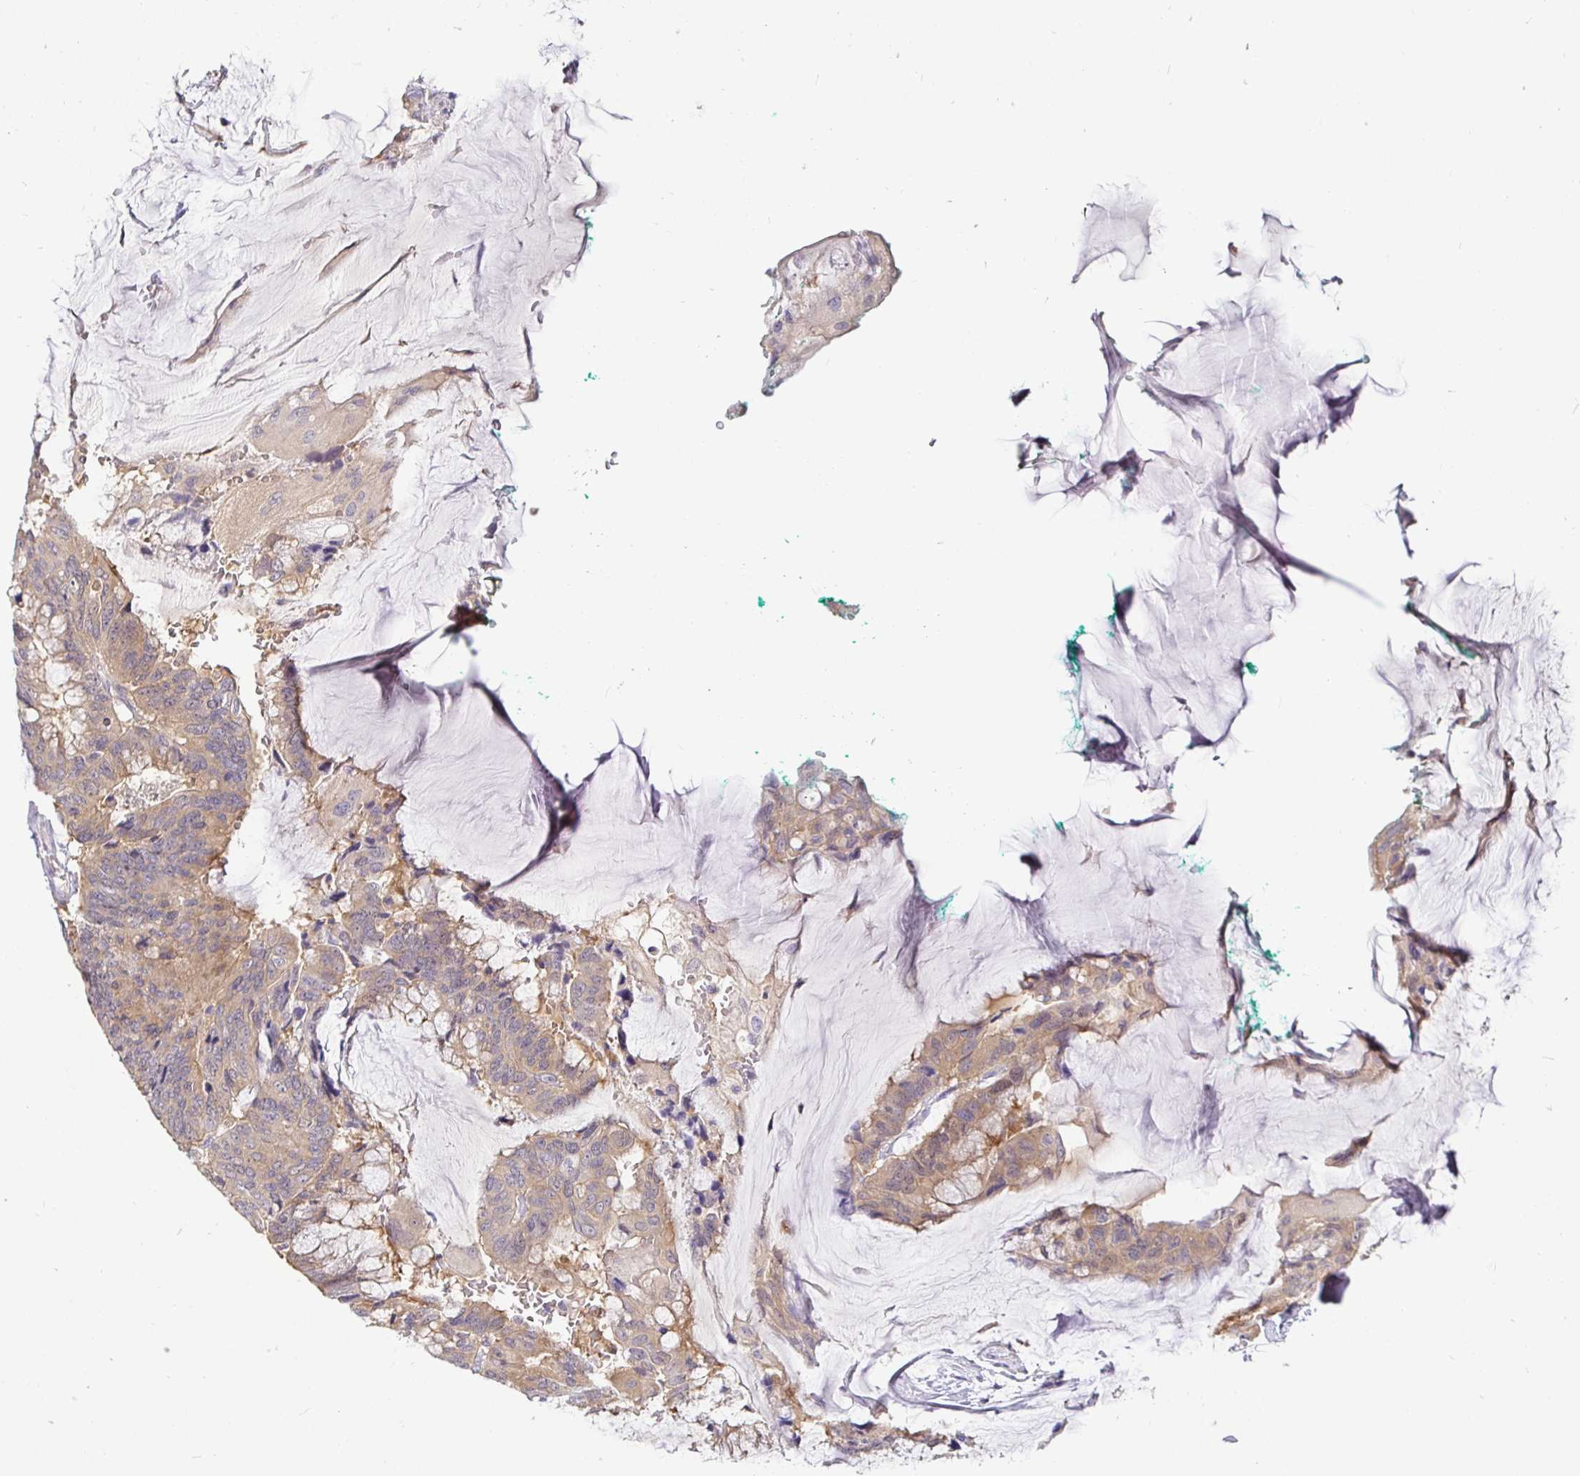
{"staining": {"intensity": "weak", "quantity": ">75%", "location": "cytoplasmic/membranous"}, "tissue": "colorectal cancer", "cell_type": "Tumor cells", "image_type": "cancer", "snomed": [{"axis": "morphology", "description": "Adenocarcinoma, NOS"}, {"axis": "topography", "description": "Rectum"}], "caption": "Immunohistochemical staining of colorectal adenocarcinoma demonstrates low levels of weak cytoplasmic/membranous positivity in about >75% of tumor cells.", "gene": "KIF21A", "patient": {"sex": "female", "age": 59}}